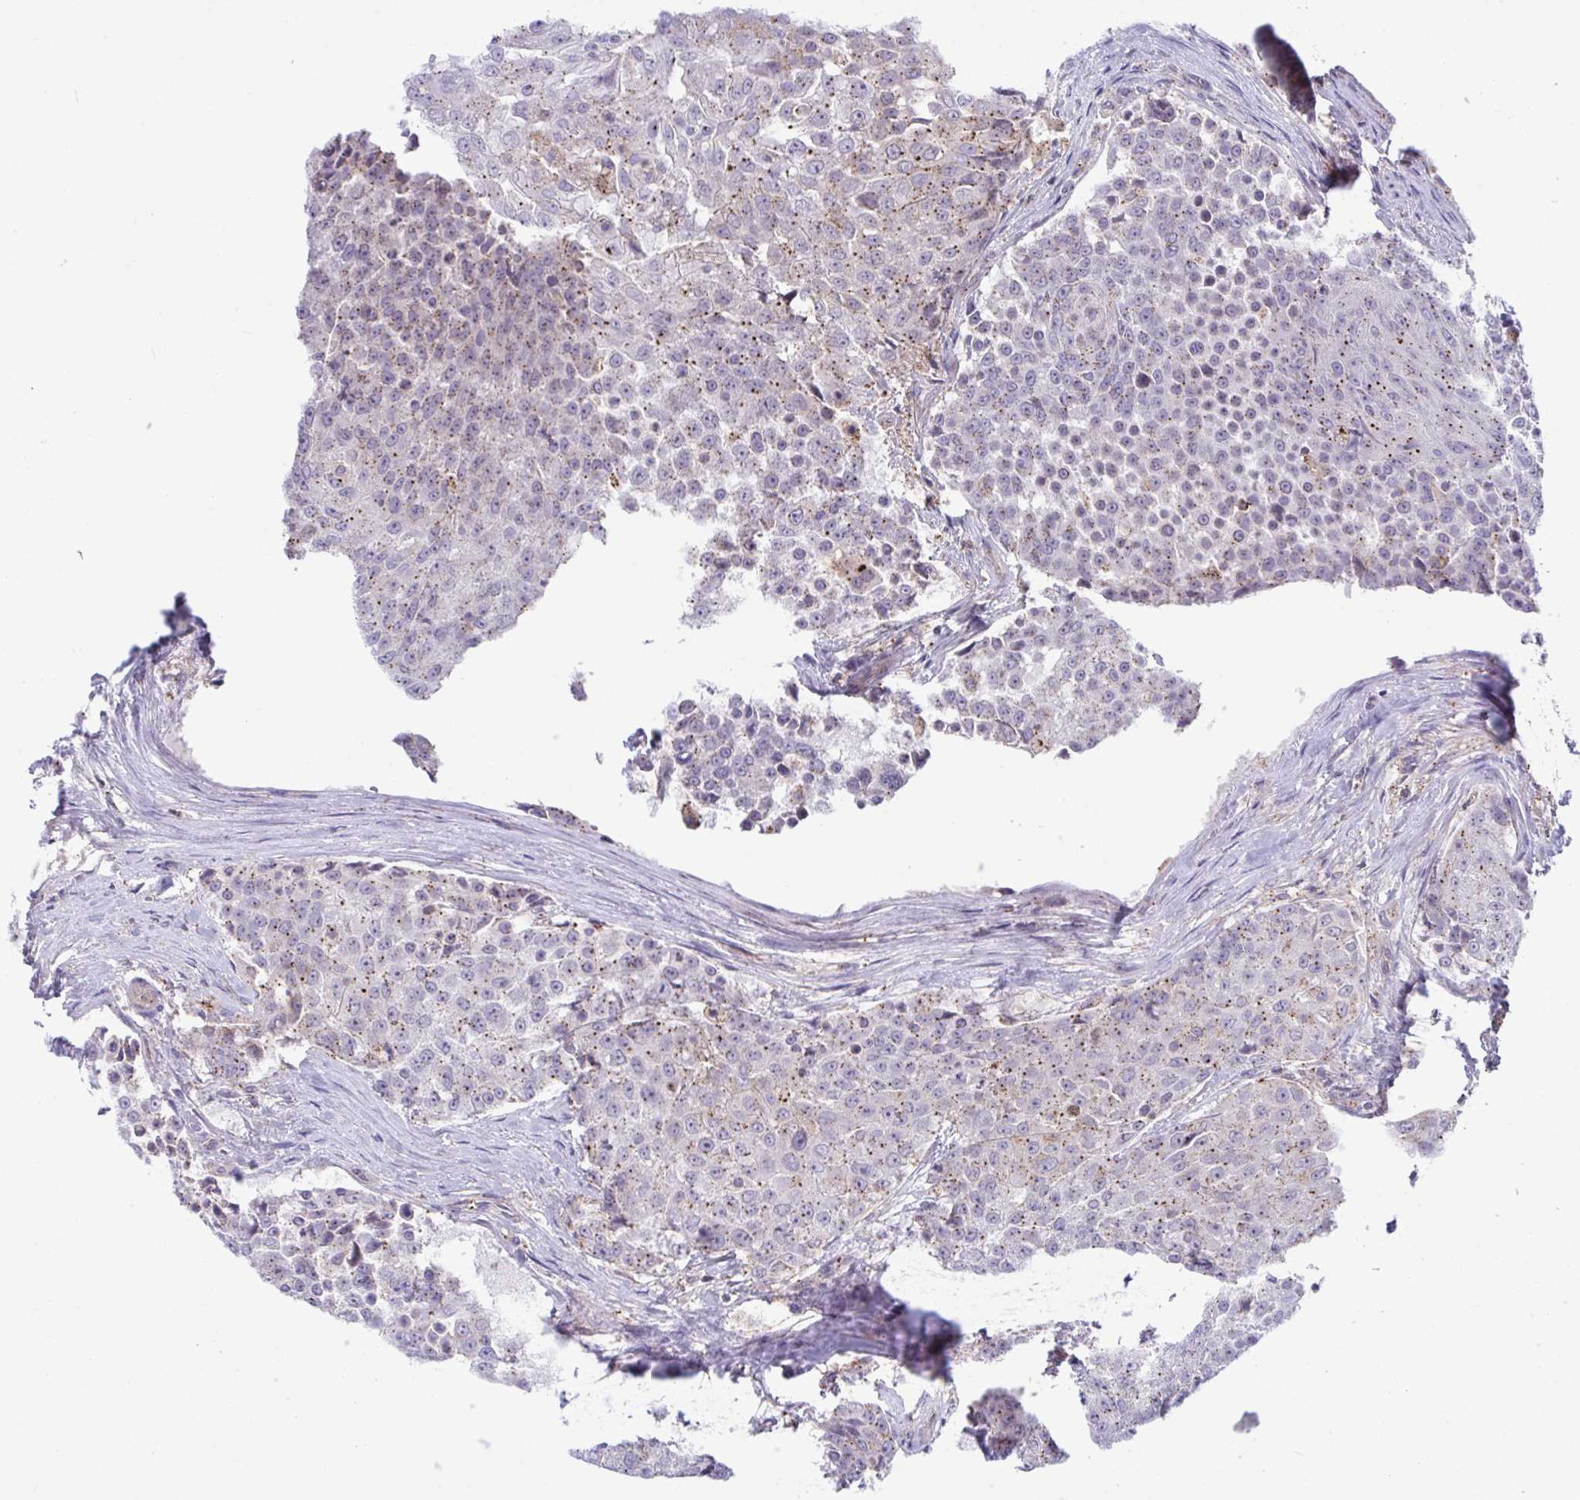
{"staining": {"intensity": "moderate", "quantity": "25%-75%", "location": "cytoplasmic/membranous"}, "tissue": "urothelial cancer", "cell_type": "Tumor cells", "image_type": "cancer", "snomed": [{"axis": "morphology", "description": "Urothelial carcinoma, High grade"}, {"axis": "topography", "description": "Urinary bladder"}], "caption": "Immunohistochemical staining of urothelial cancer displays medium levels of moderate cytoplasmic/membranous positivity in approximately 25%-75% of tumor cells.", "gene": "IST1", "patient": {"sex": "female", "age": 63}}